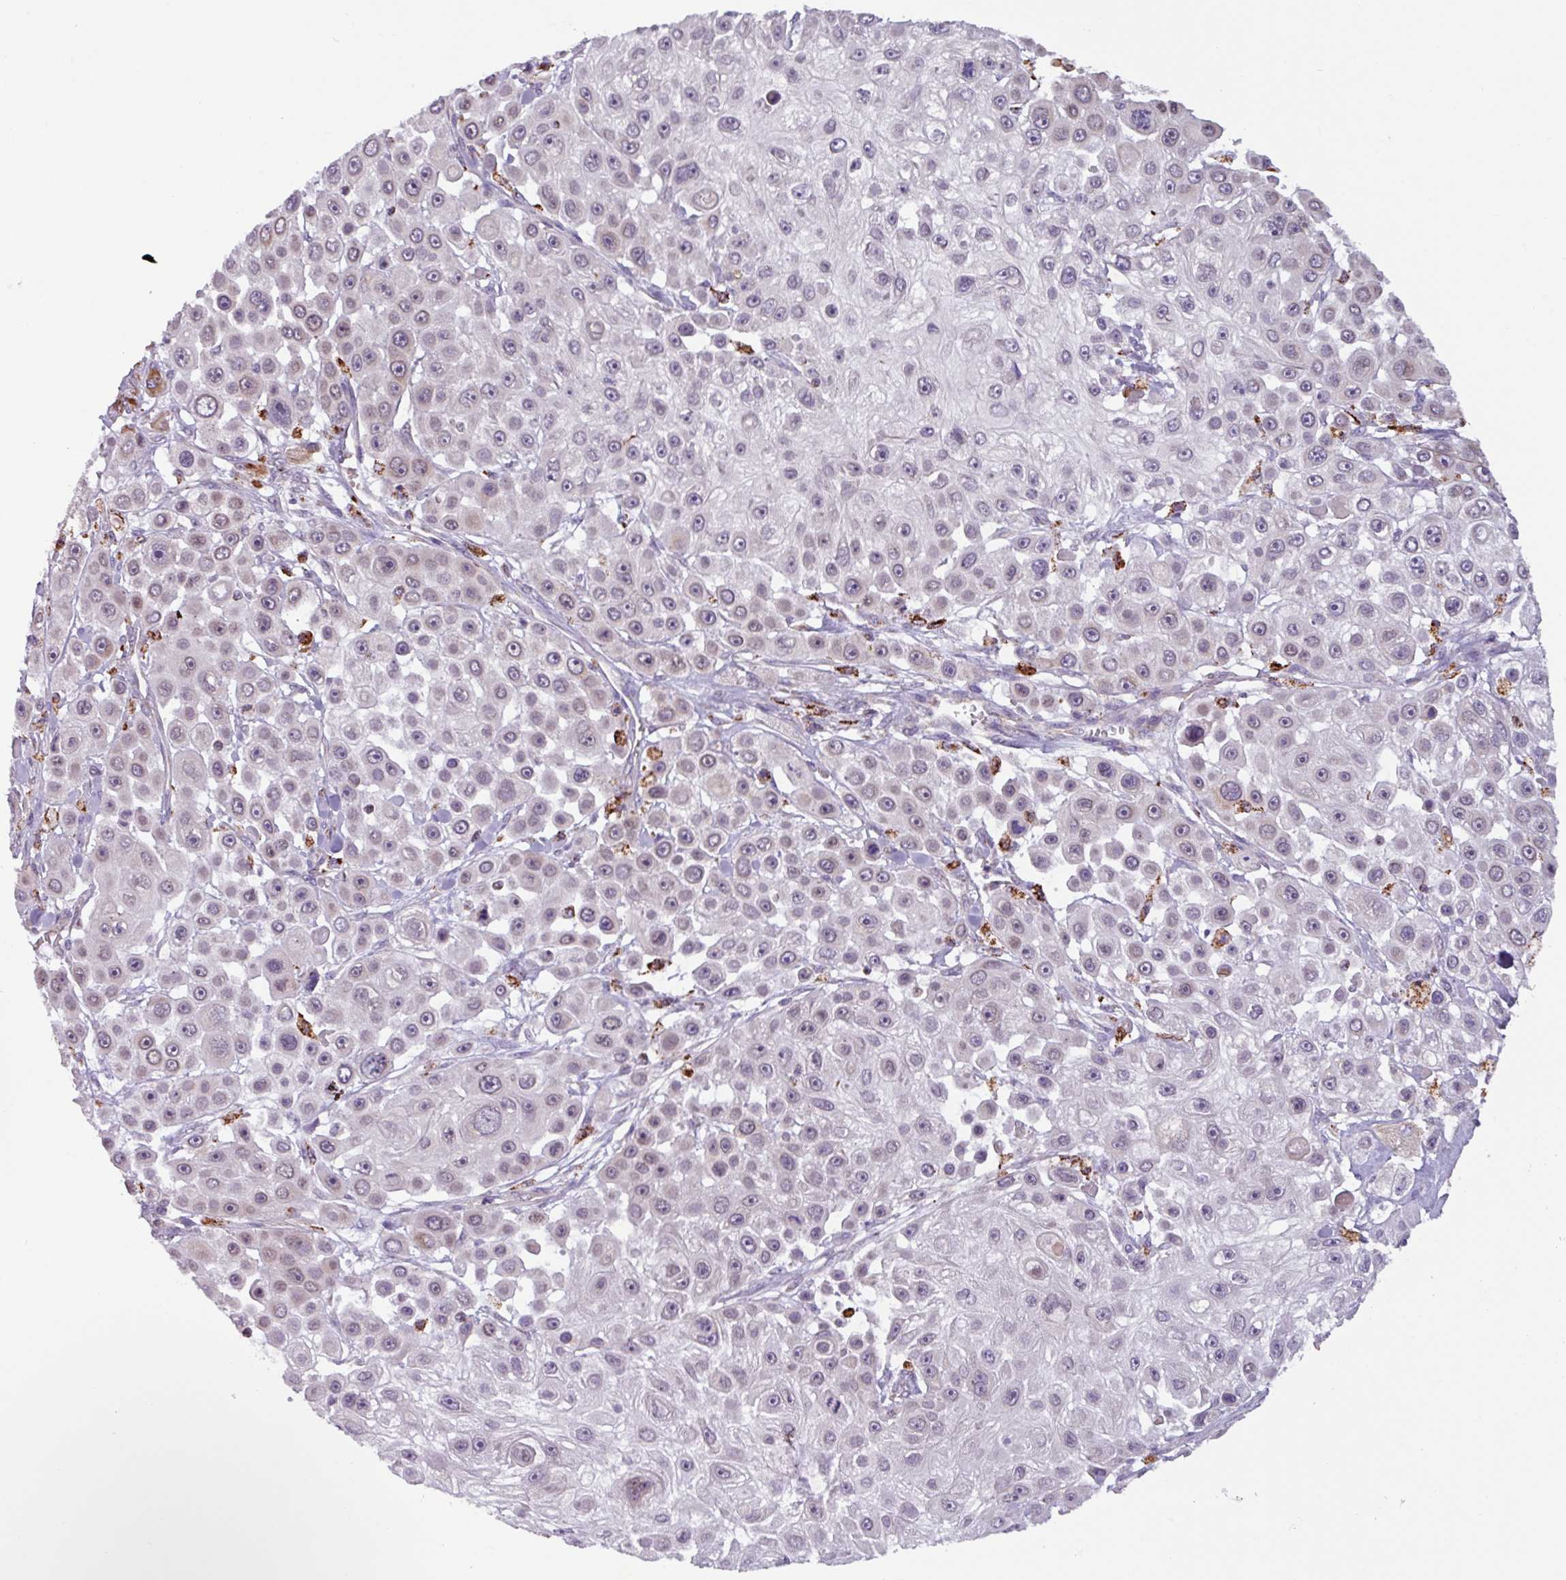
{"staining": {"intensity": "negative", "quantity": "none", "location": "none"}, "tissue": "skin cancer", "cell_type": "Tumor cells", "image_type": "cancer", "snomed": [{"axis": "morphology", "description": "Squamous cell carcinoma, NOS"}, {"axis": "topography", "description": "Skin"}], "caption": "Tumor cells show no significant protein staining in skin cancer.", "gene": "AKIRIN1", "patient": {"sex": "male", "age": 67}}